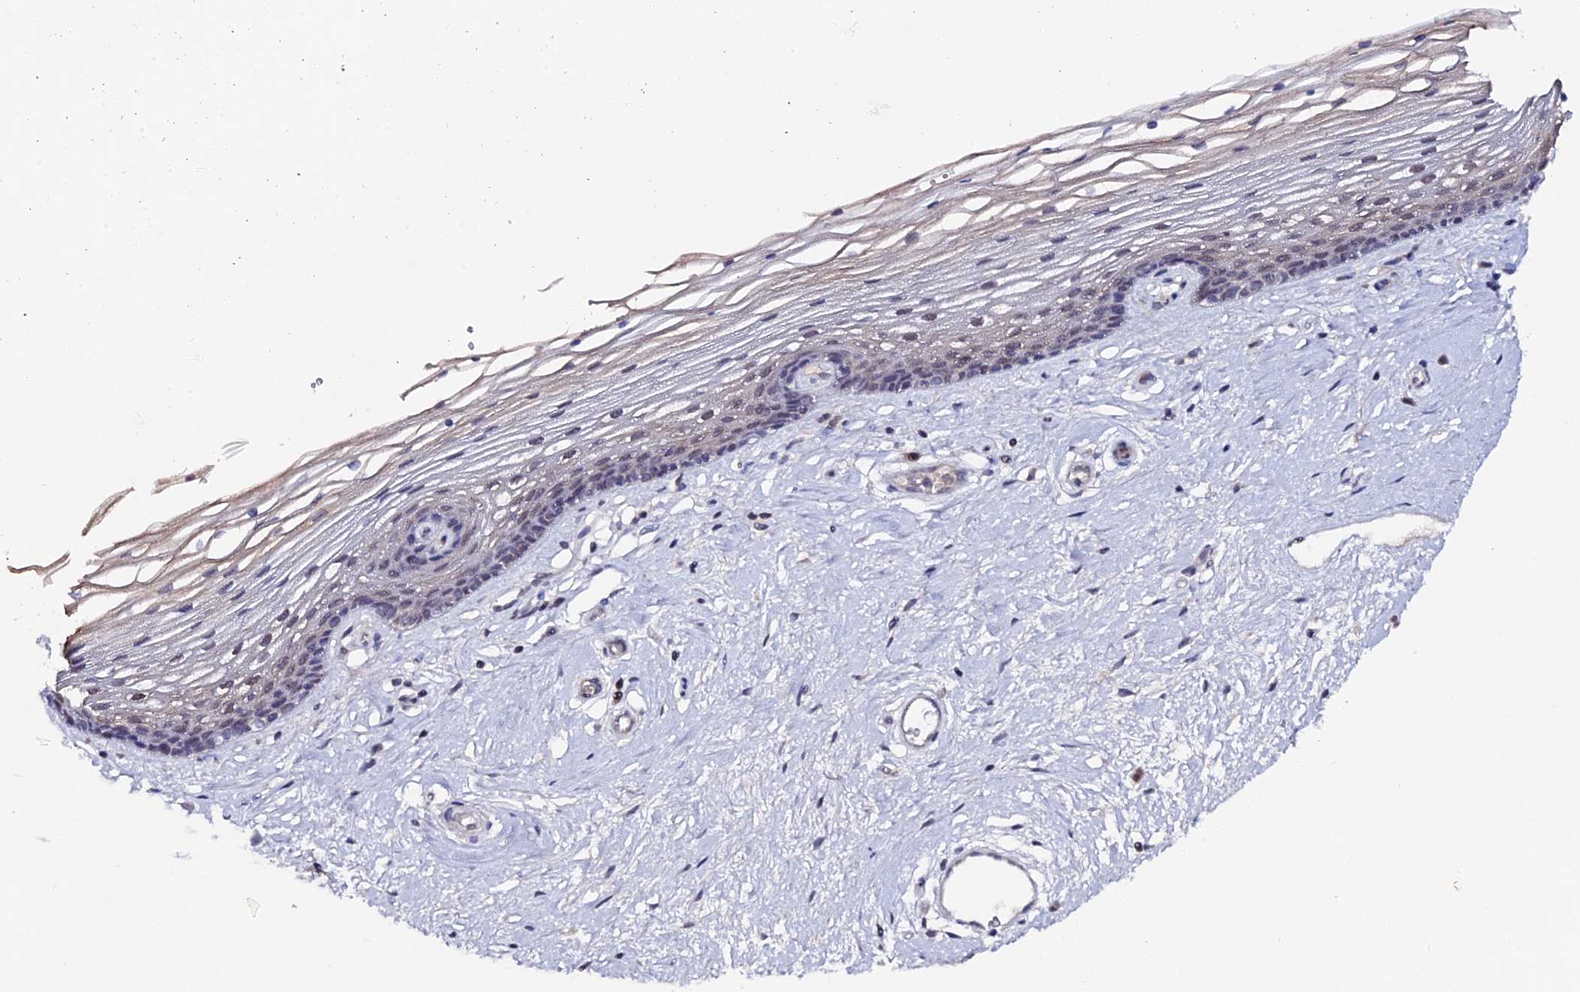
{"staining": {"intensity": "weak", "quantity": "<25%", "location": "cytoplasmic/membranous"}, "tissue": "vagina", "cell_type": "Squamous epithelial cells", "image_type": "normal", "snomed": [{"axis": "morphology", "description": "Normal tissue, NOS"}, {"axis": "topography", "description": "Vagina"}], "caption": "The micrograph exhibits no significant positivity in squamous epithelial cells of vagina. The staining was performed using DAB to visualize the protein expression in brown, while the nuclei were stained in blue with hematoxylin (Magnification: 20x).", "gene": "TMC5", "patient": {"sex": "female", "age": 46}}